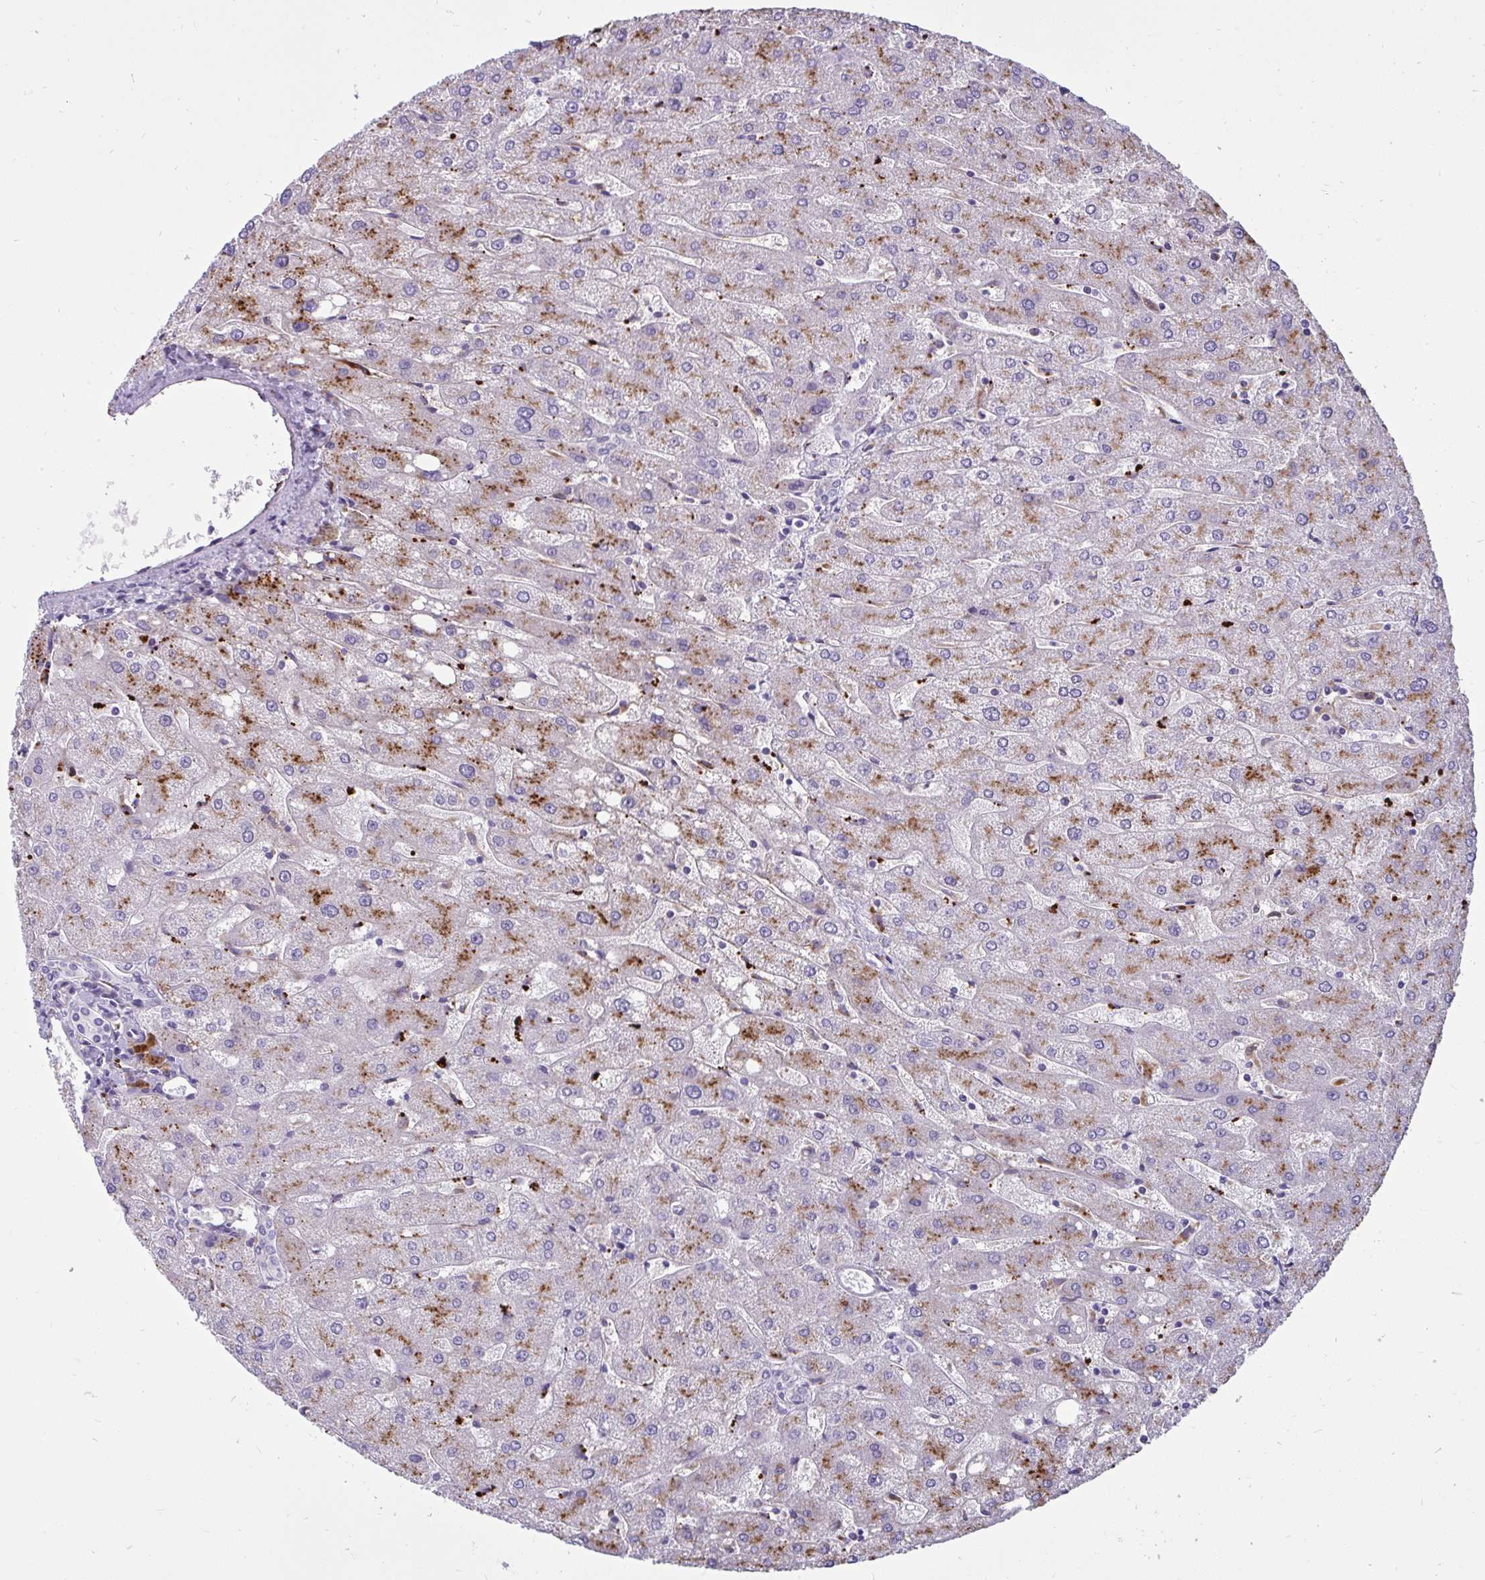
{"staining": {"intensity": "negative", "quantity": "none", "location": "none"}, "tissue": "liver", "cell_type": "Cholangiocytes", "image_type": "normal", "snomed": [{"axis": "morphology", "description": "Normal tissue, NOS"}, {"axis": "topography", "description": "Liver"}], "caption": "Immunohistochemistry of unremarkable liver exhibits no positivity in cholangiocytes.", "gene": "CTSZ", "patient": {"sex": "male", "age": 67}}